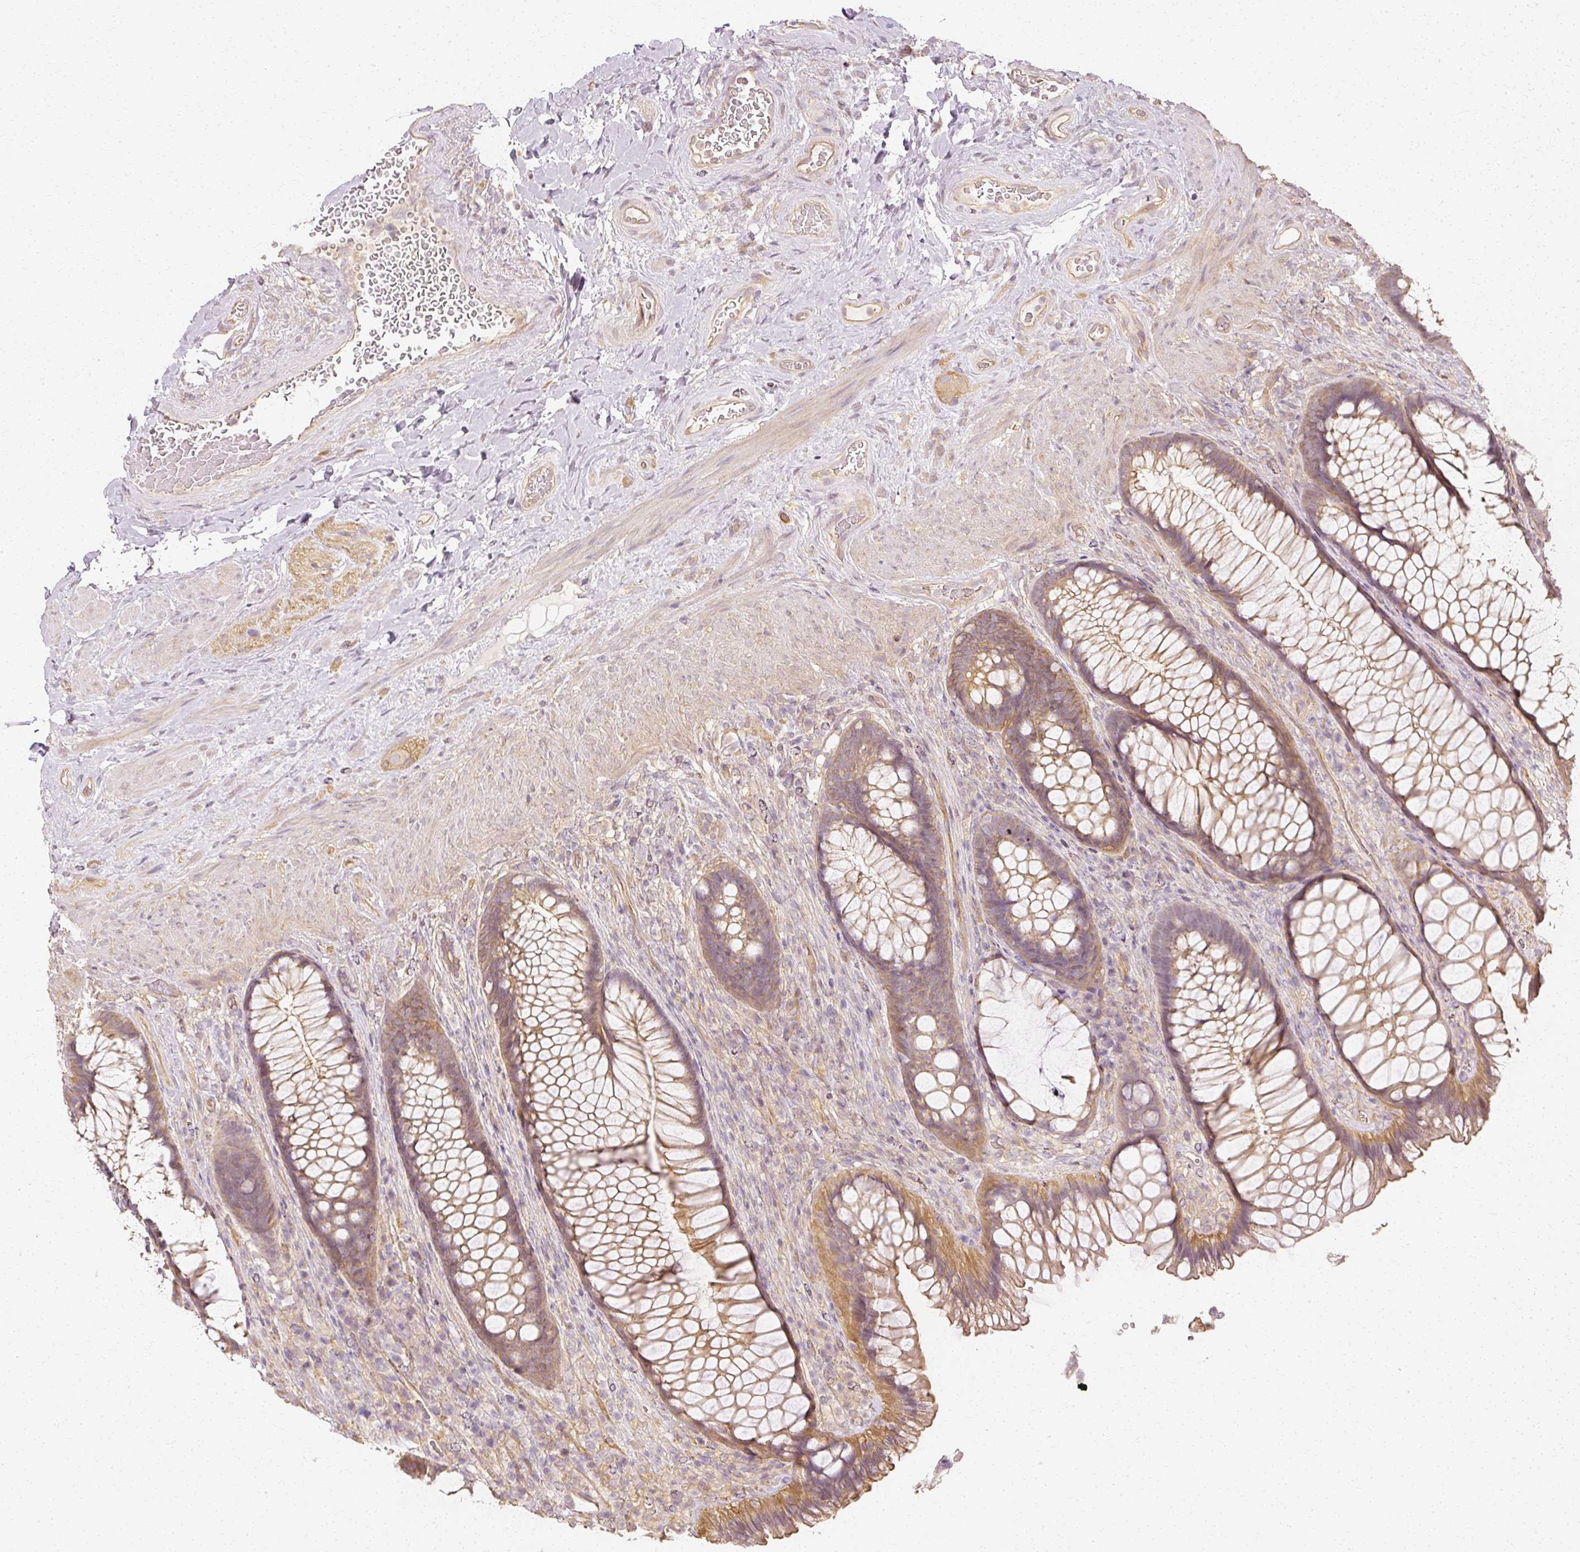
{"staining": {"intensity": "moderate", "quantity": ">75%", "location": "cytoplasmic/membranous"}, "tissue": "rectum", "cell_type": "Glandular cells", "image_type": "normal", "snomed": [{"axis": "morphology", "description": "Normal tissue, NOS"}, {"axis": "topography", "description": "Rectum"}], "caption": "Approximately >75% of glandular cells in normal human rectum display moderate cytoplasmic/membranous protein positivity as visualized by brown immunohistochemical staining.", "gene": "GNAQ", "patient": {"sex": "male", "age": 53}}